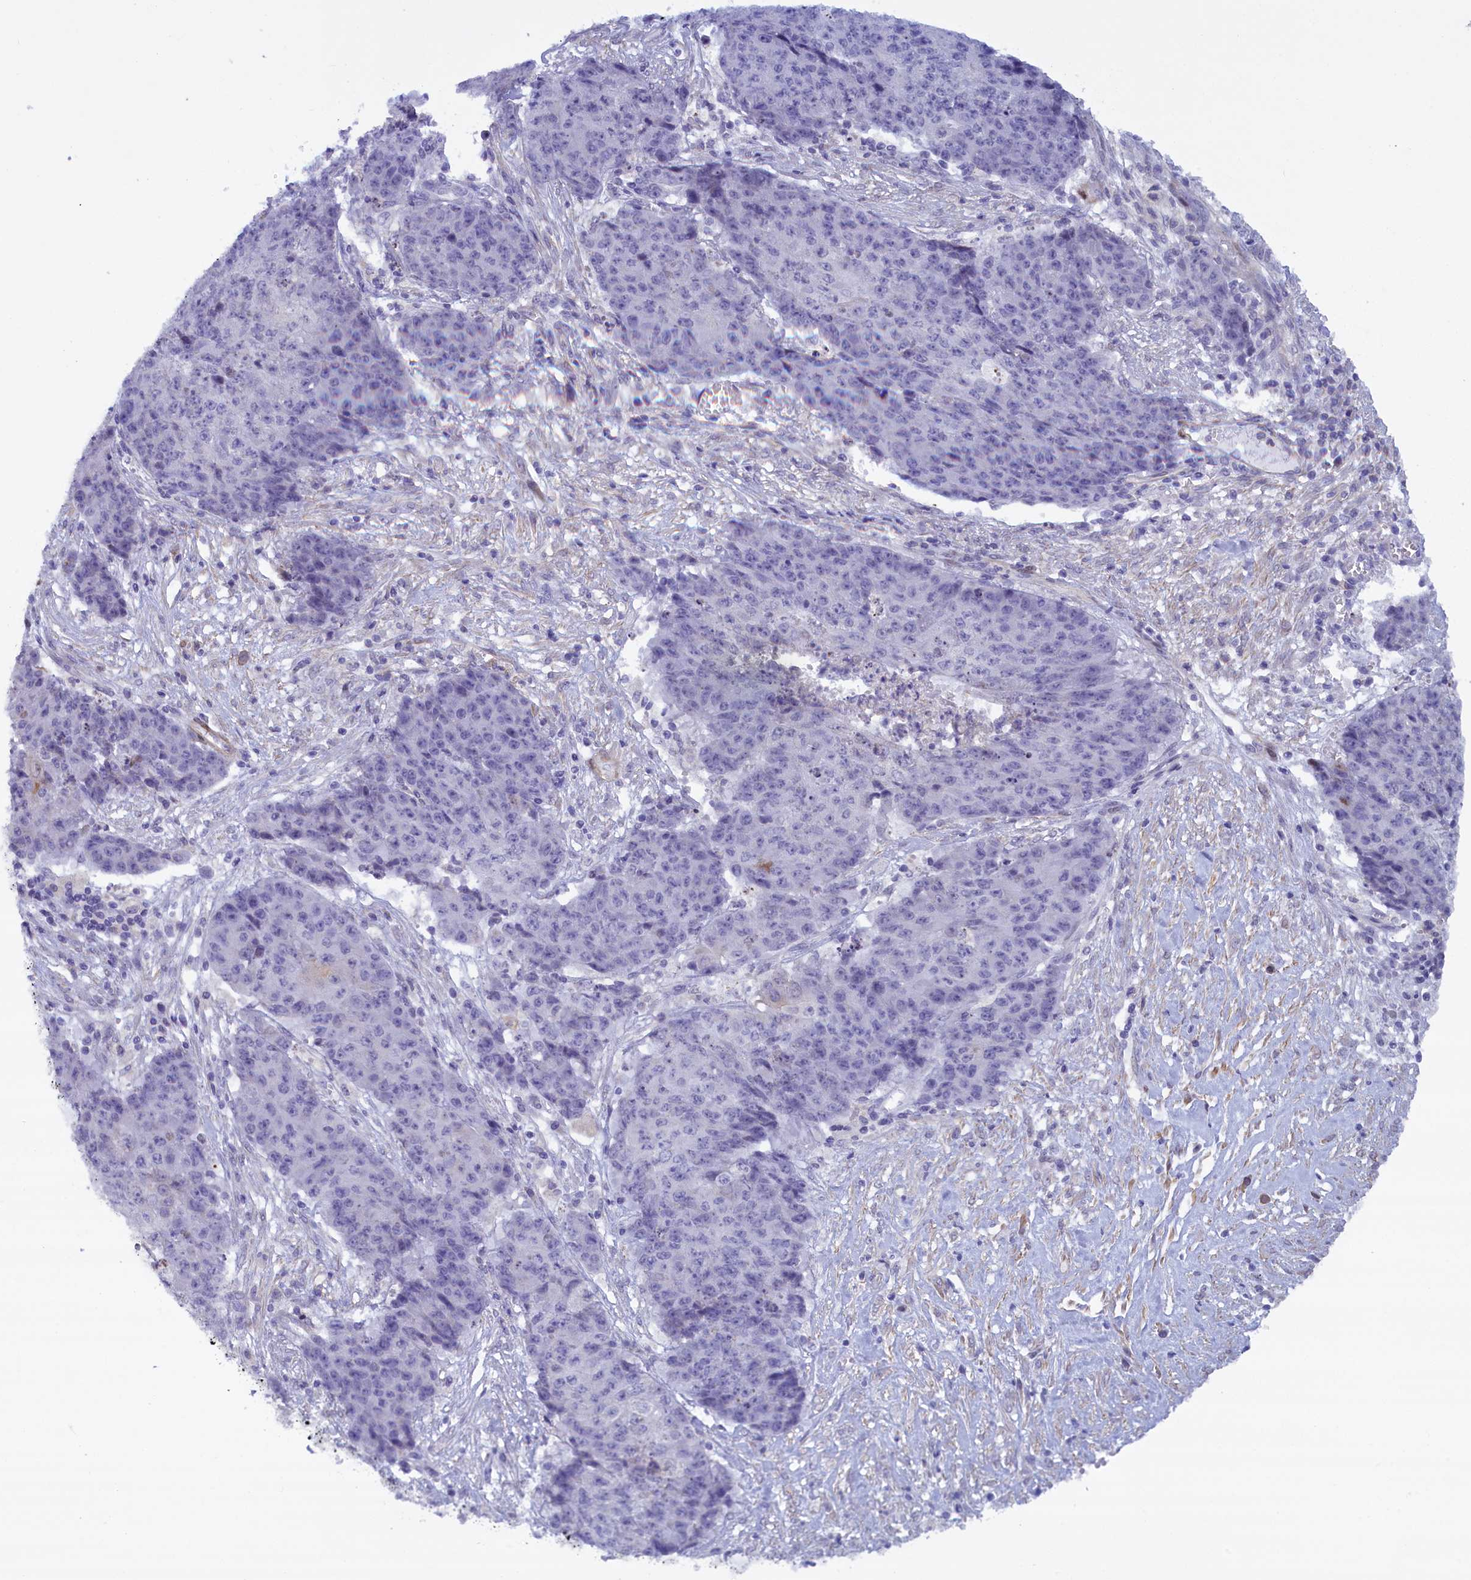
{"staining": {"intensity": "negative", "quantity": "none", "location": "none"}, "tissue": "ovarian cancer", "cell_type": "Tumor cells", "image_type": "cancer", "snomed": [{"axis": "morphology", "description": "Carcinoma, endometroid"}, {"axis": "topography", "description": "Ovary"}], "caption": "IHC histopathology image of neoplastic tissue: ovarian cancer (endometroid carcinoma) stained with DAB (3,3'-diaminobenzidine) exhibits no significant protein expression in tumor cells. (Stains: DAB immunohistochemistry (IHC) with hematoxylin counter stain, Microscopy: brightfield microscopy at high magnification).", "gene": "IGSF6", "patient": {"sex": "female", "age": 42}}